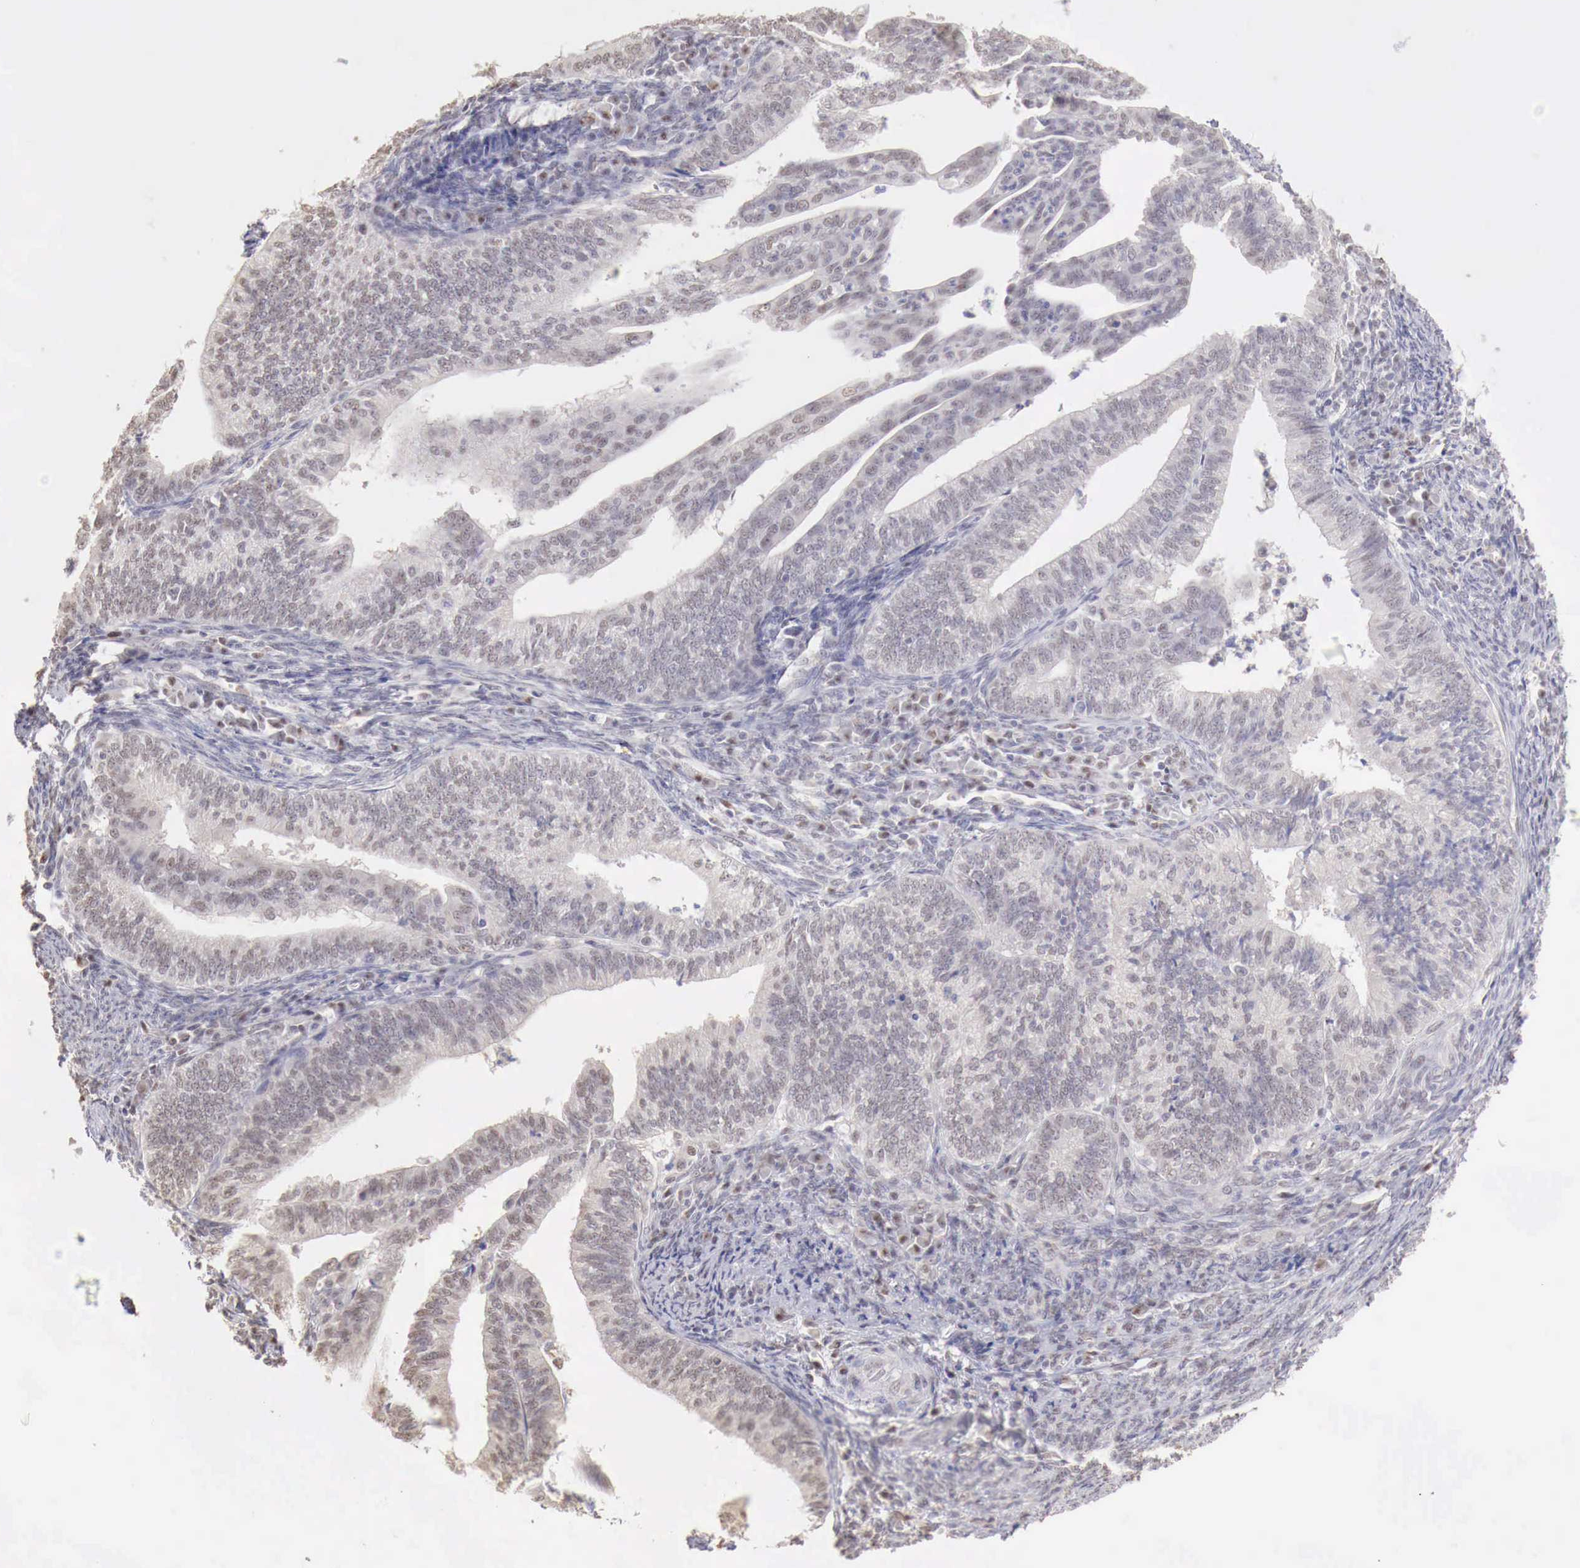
{"staining": {"intensity": "negative", "quantity": "none", "location": "none"}, "tissue": "endometrial cancer", "cell_type": "Tumor cells", "image_type": "cancer", "snomed": [{"axis": "morphology", "description": "Adenocarcinoma, NOS"}, {"axis": "topography", "description": "Endometrium"}], "caption": "Image shows no protein expression in tumor cells of endometrial cancer tissue.", "gene": "UBA1", "patient": {"sex": "female", "age": 66}}